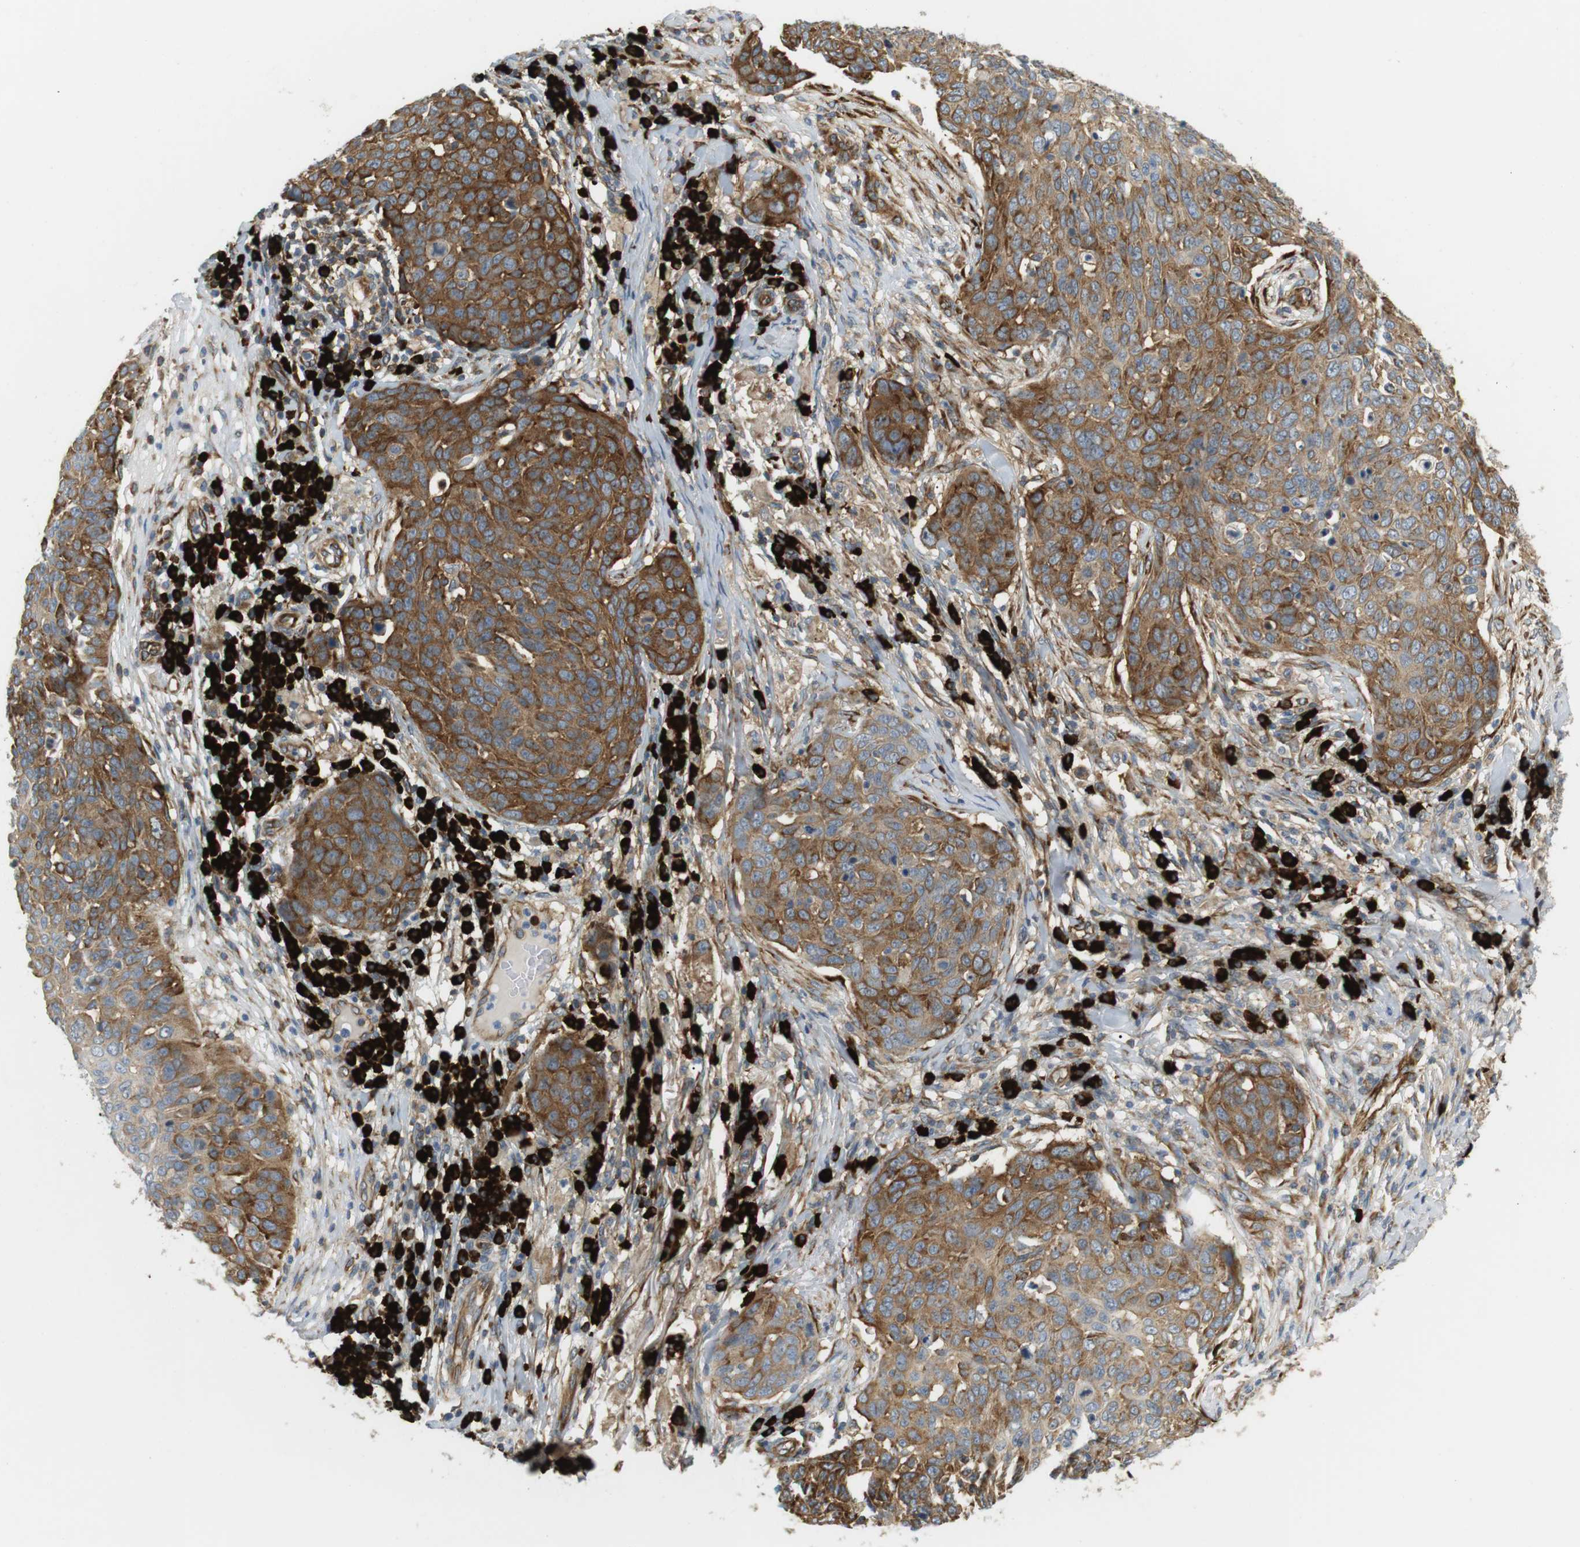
{"staining": {"intensity": "moderate", "quantity": ">75%", "location": "cytoplasmic/membranous"}, "tissue": "skin cancer", "cell_type": "Tumor cells", "image_type": "cancer", "snomed": [{"axis": "morphology", "description": "Squamous cell carcinoma in situ, NOS"}, {"axis": "morphology", "description": "Squamous cell carcinoma, NOS"}, {"axis": "topography", "description": "Skin"}], "caption": "High-magnification brightfield microscopy of squamous cell carcinoma in situ (skin) stained with DAB (3,3'-diaminobenzidine) (brown) and counterstained with hematoxylin (blue). tumor cells exhibit moderate cytoplasmic/membranous staining is seen in about>75% of cells.", "gene": "TMEM200A", "patient": {"sex": "male", "age": 93}}